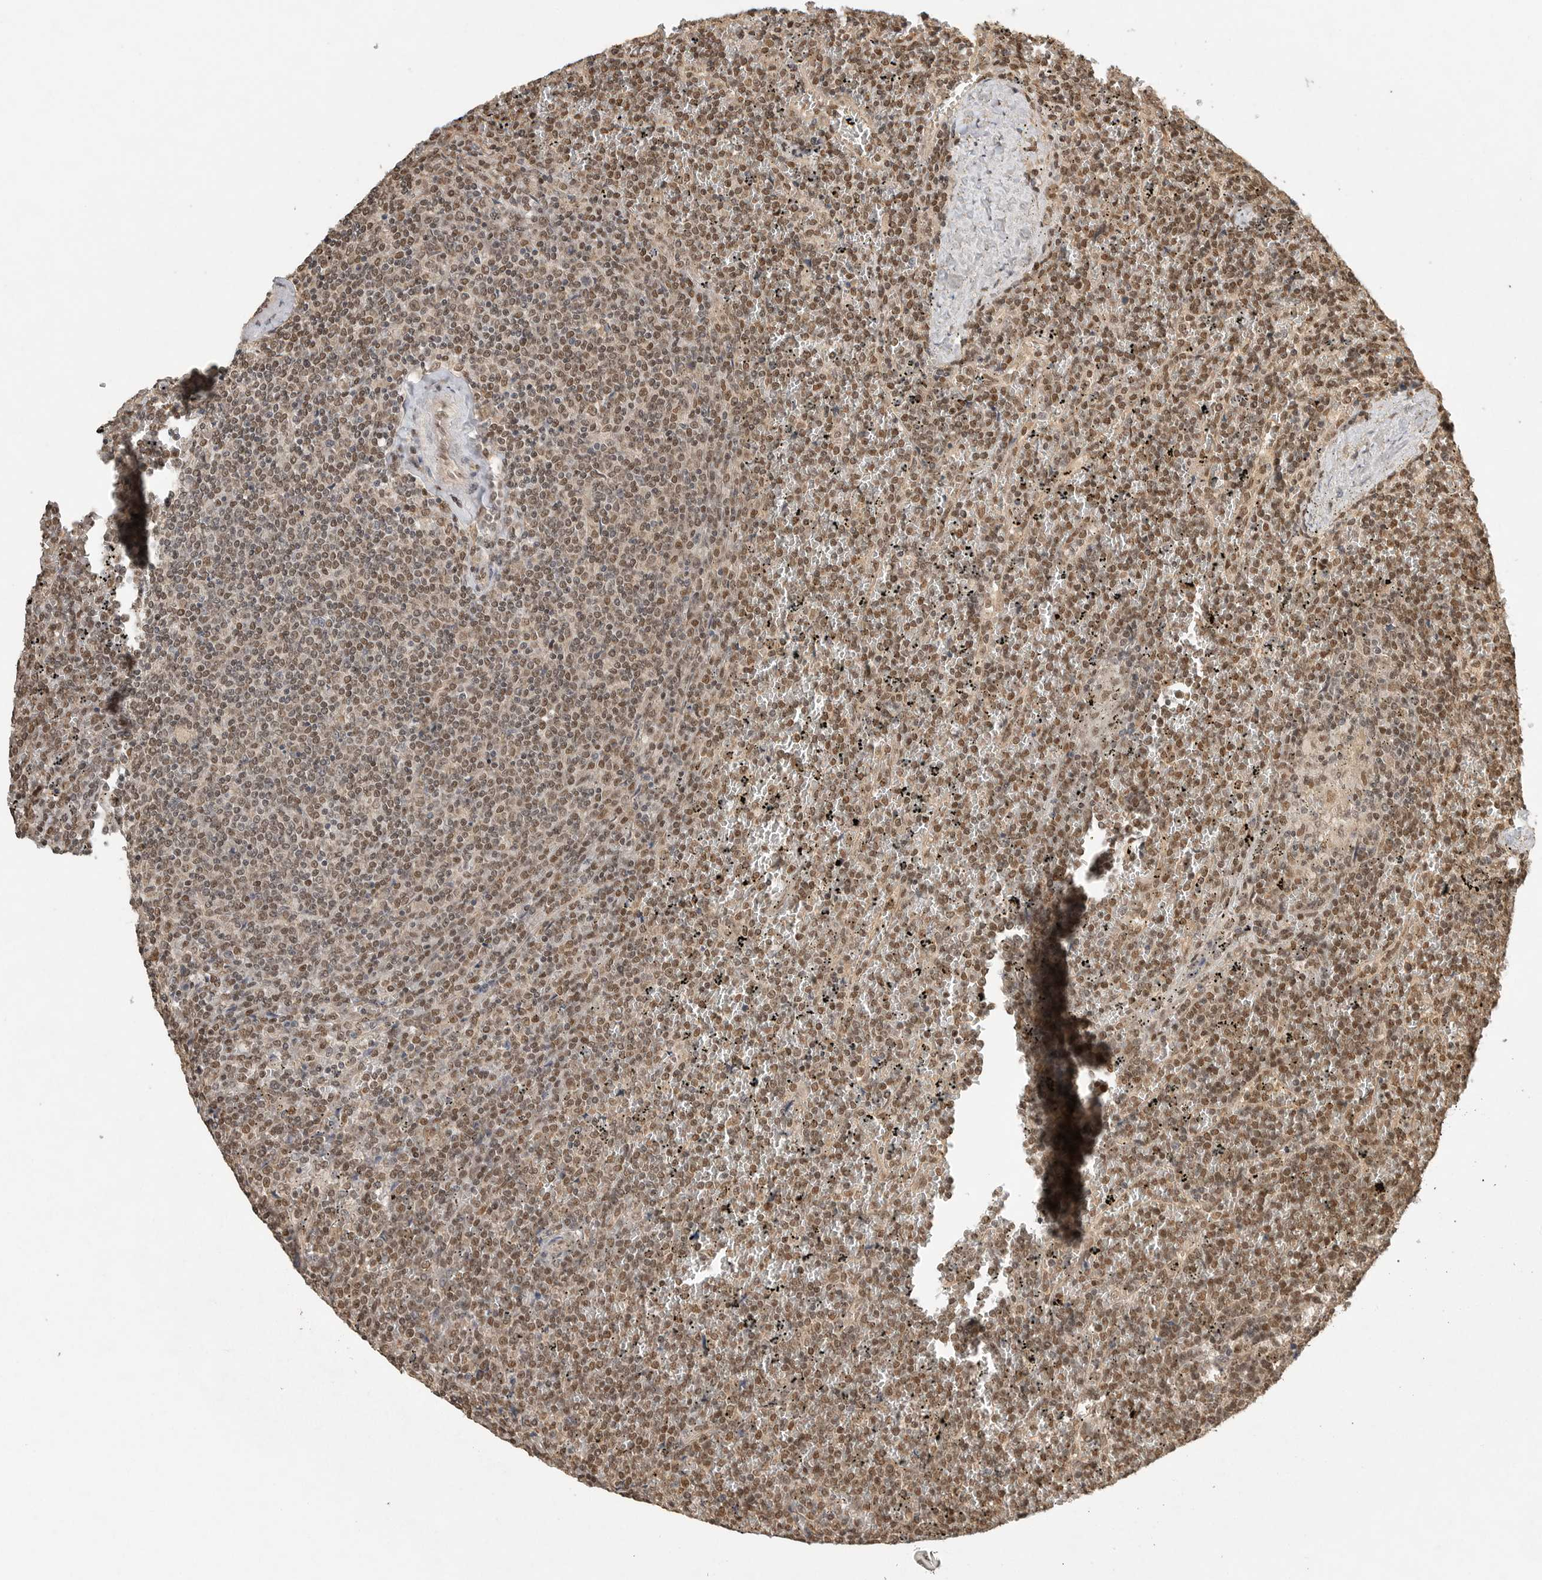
{"staining": {"intensity": "moderate", "quantity": ">75%", "location": "cytoplasmic/membranous,nuclear"}, "tissue": "lymphoma", "cell_type": "Tumor cells", "image_type": "cancer", "snomed": [{"axis": "morphology", "description": "Malignant lymphoma, non-Hodgkin's type, Low grade"}, {"axis": "topography", "description": "Spleen"}], "caption": "Moderate cytoplasmic/membranous and nuclear protein expression is present in about >75% of tumor cells in low-grade malignant lymphoma, non-Hodgkin's type. (brown staining indicates protein expression, while blue staining denotes nuclei).", "gene": "DFFA", "patient": {"sex": "female", "age": 19}}